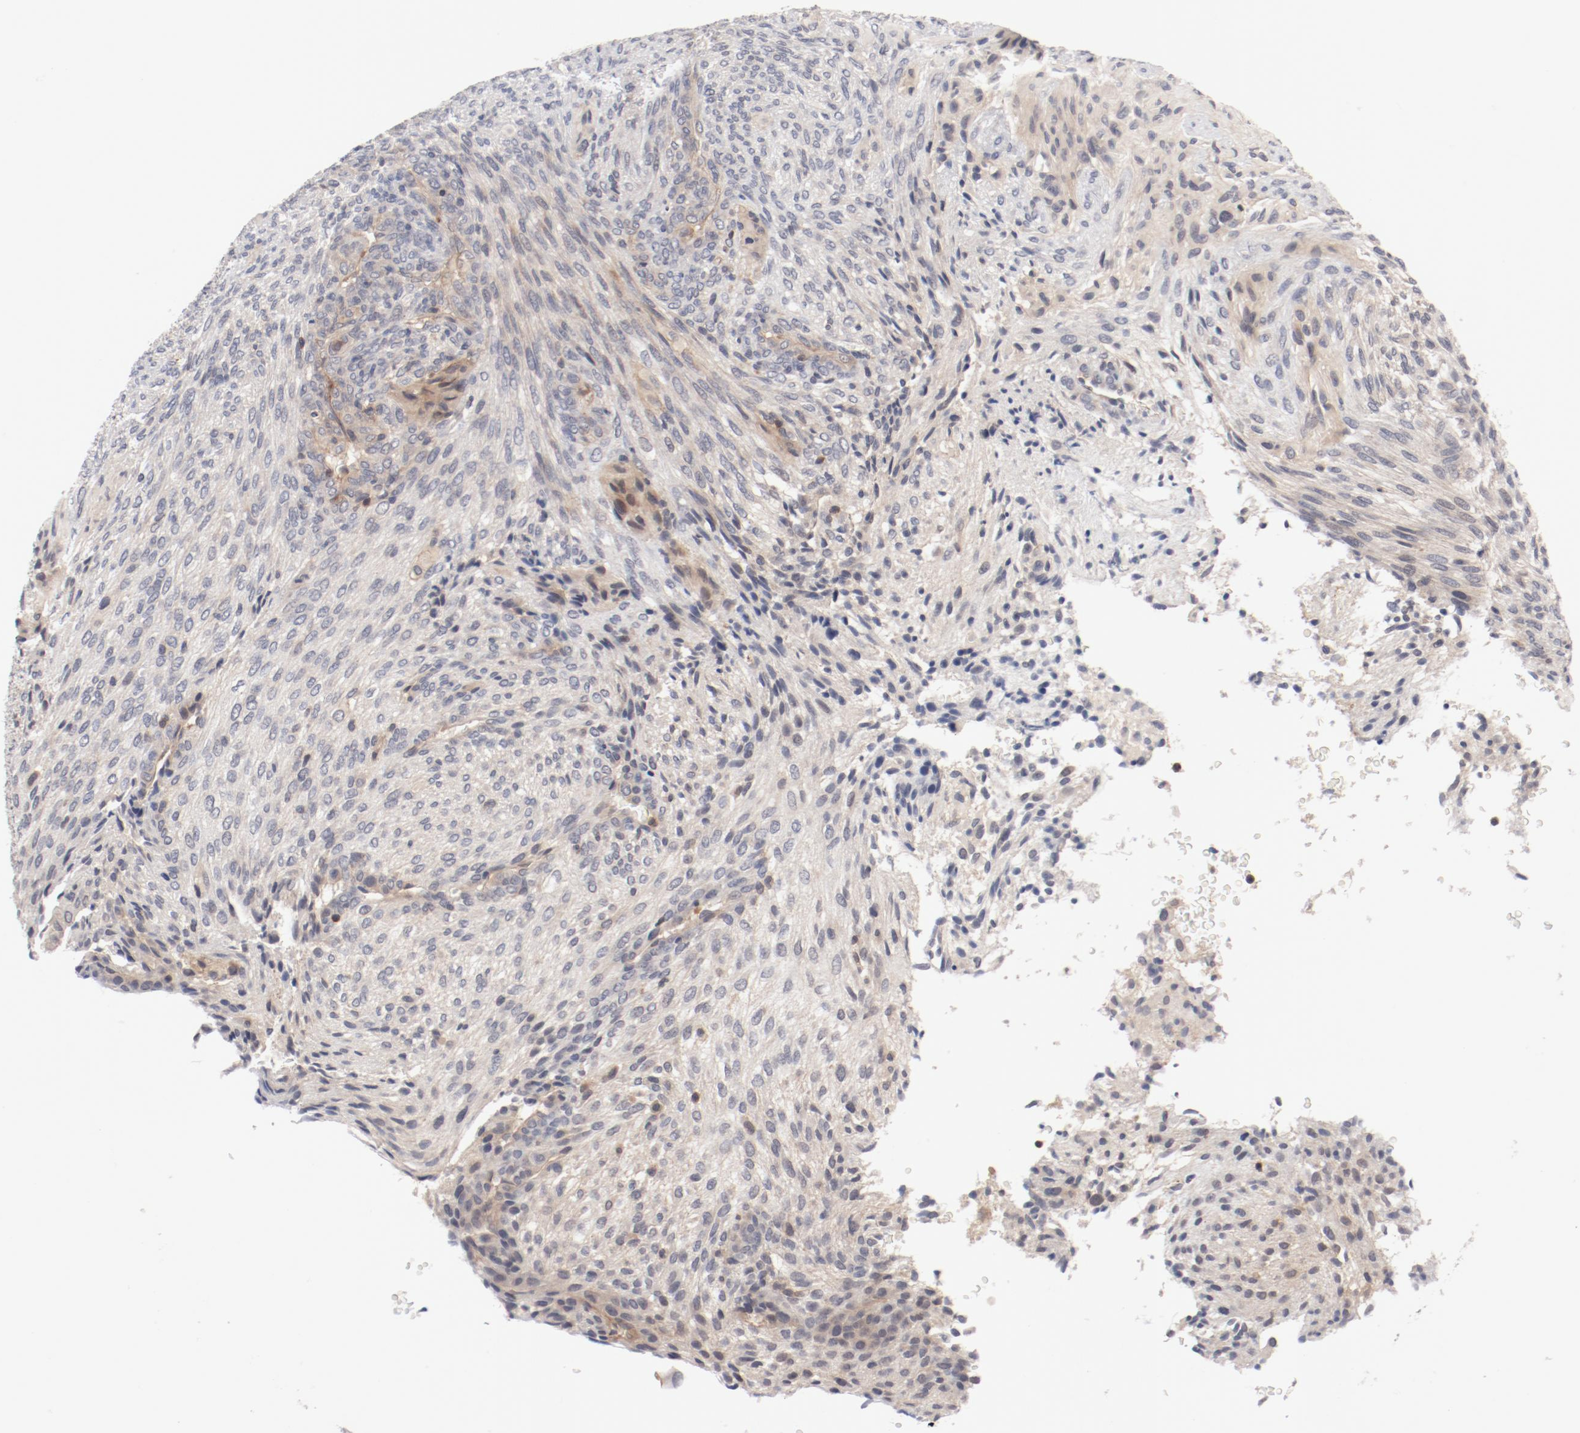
{"staining": {"intensity": "weak", "quantity": "<25%", "location": "cytoplasmic/membranous"}, "tissue": "glioma", "cell_type": "Tumor cells", "image_type": "cancer", "snomed": [{"axis": "morphology", "description": "Glioma, malignant, High grade"}, {"axis": "topography", "description": "Cerebral cortex"}], "caption": "Protein analysis of malignant high-grade glioma demonstrates no significant expression in tumor cells.", "gene": "ZNF267", "patient": {"sex": "female", "age": 55}}